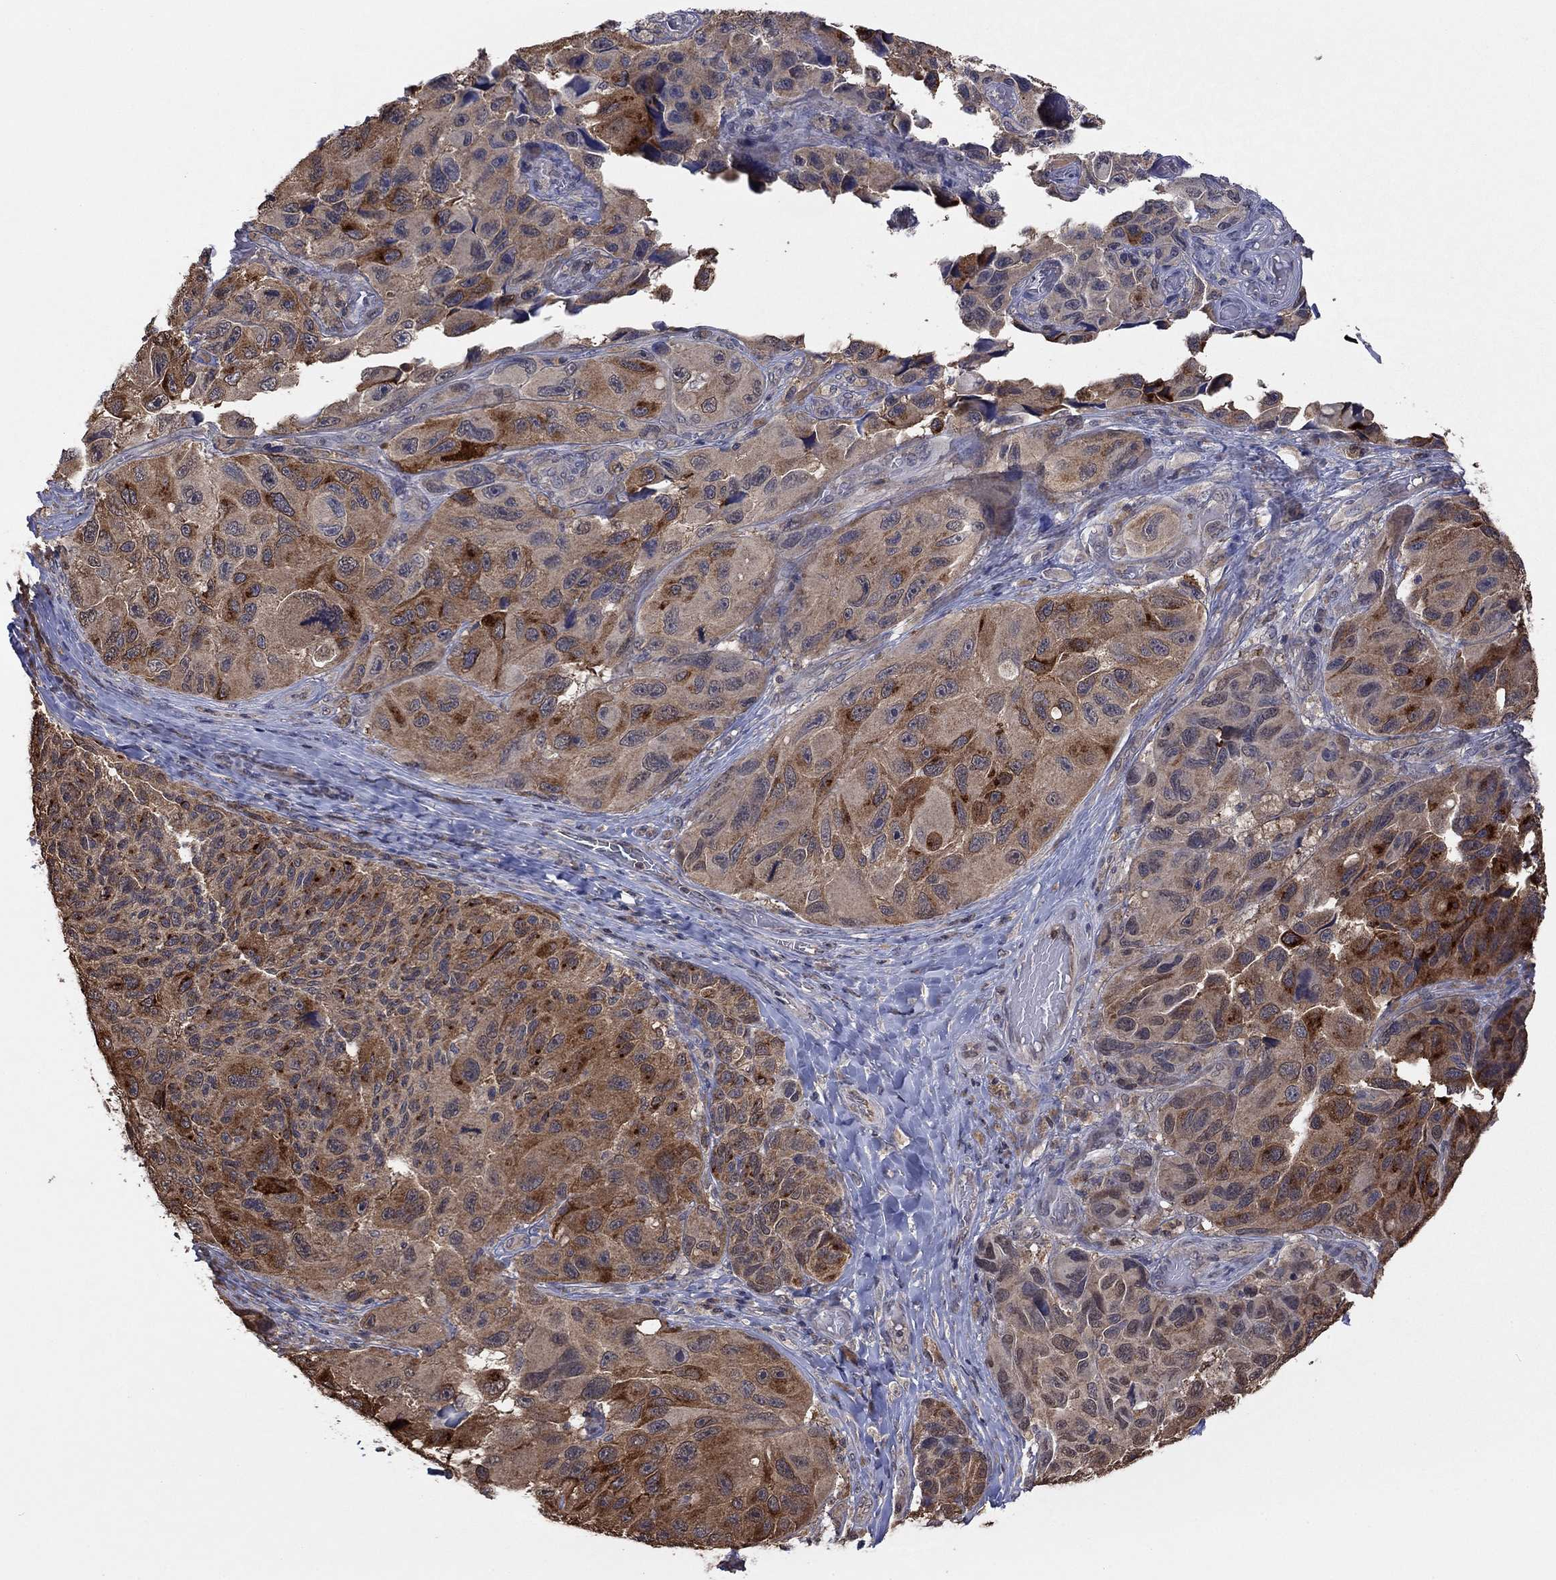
{"staining": {"intensity": "strong", "quantity": "<25%", "location": "cytoplasmic/membranous"}, "tissue": "melanoma", "cell_type": "Tumor cells", "image_type": "cancer", "snomed": [{"axis": "morphology", "description": "Malignant melanoma, NOS"}, {"axis": "topography", "description": "Skin"}], "caption": "The immunohistochemical stain highlights strong cytoplasmic/membranous staining in tumor cells of malignant melanoma tissue. (Stains: DAB in brown, nuclei in blue, Microscopy: brightfield microscopy at high magnification).", "gene": "RNF114", "patient": {"sex": "female", "age": 73}}